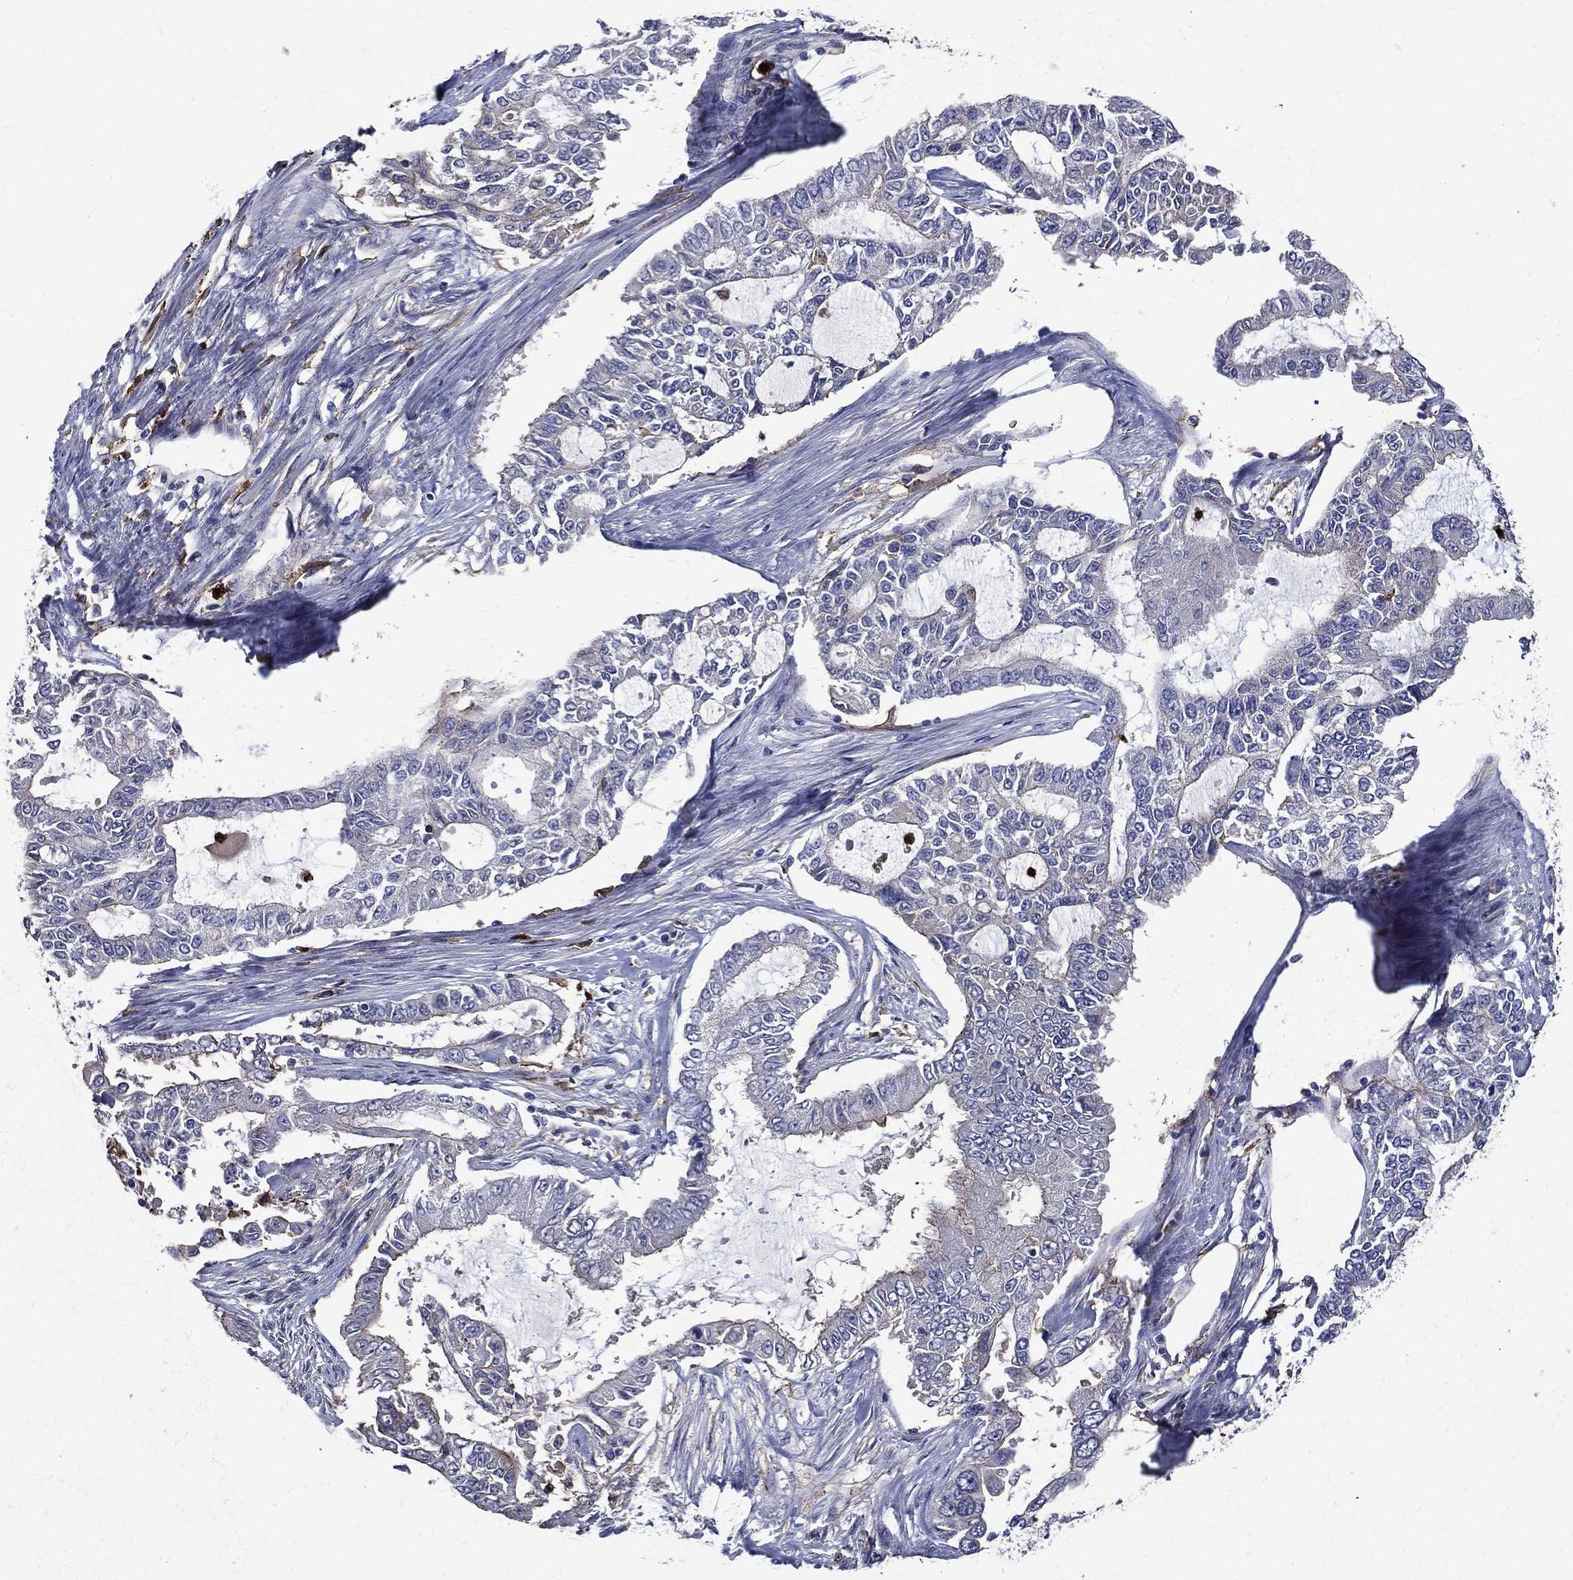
{"staining": {"intensity": "negative", "quantity": "none", "location": "none"}, "tissue": "endometrial cancer", "cell_type": "Tumor cells", "image_type": "cancer", "snomed": [{"axis": "morphology", "description": "Adenocarcinoma, NOS"}, {"axis": "topography", "description": "Uterus"}], "caption": "Immunohistochemistry (IHC) image of neoplastic tissue: adenocarcinoma (endometrial) stained with DAB displays no significant protein positivity in tumor cells. Brightfield microscopy of immunohistochemistry stained with DAB (brown) and hematoxylin (blue), captured at high magnification.", "gene": "GPR171", "patient": {"sex": "female", "age": 59}}